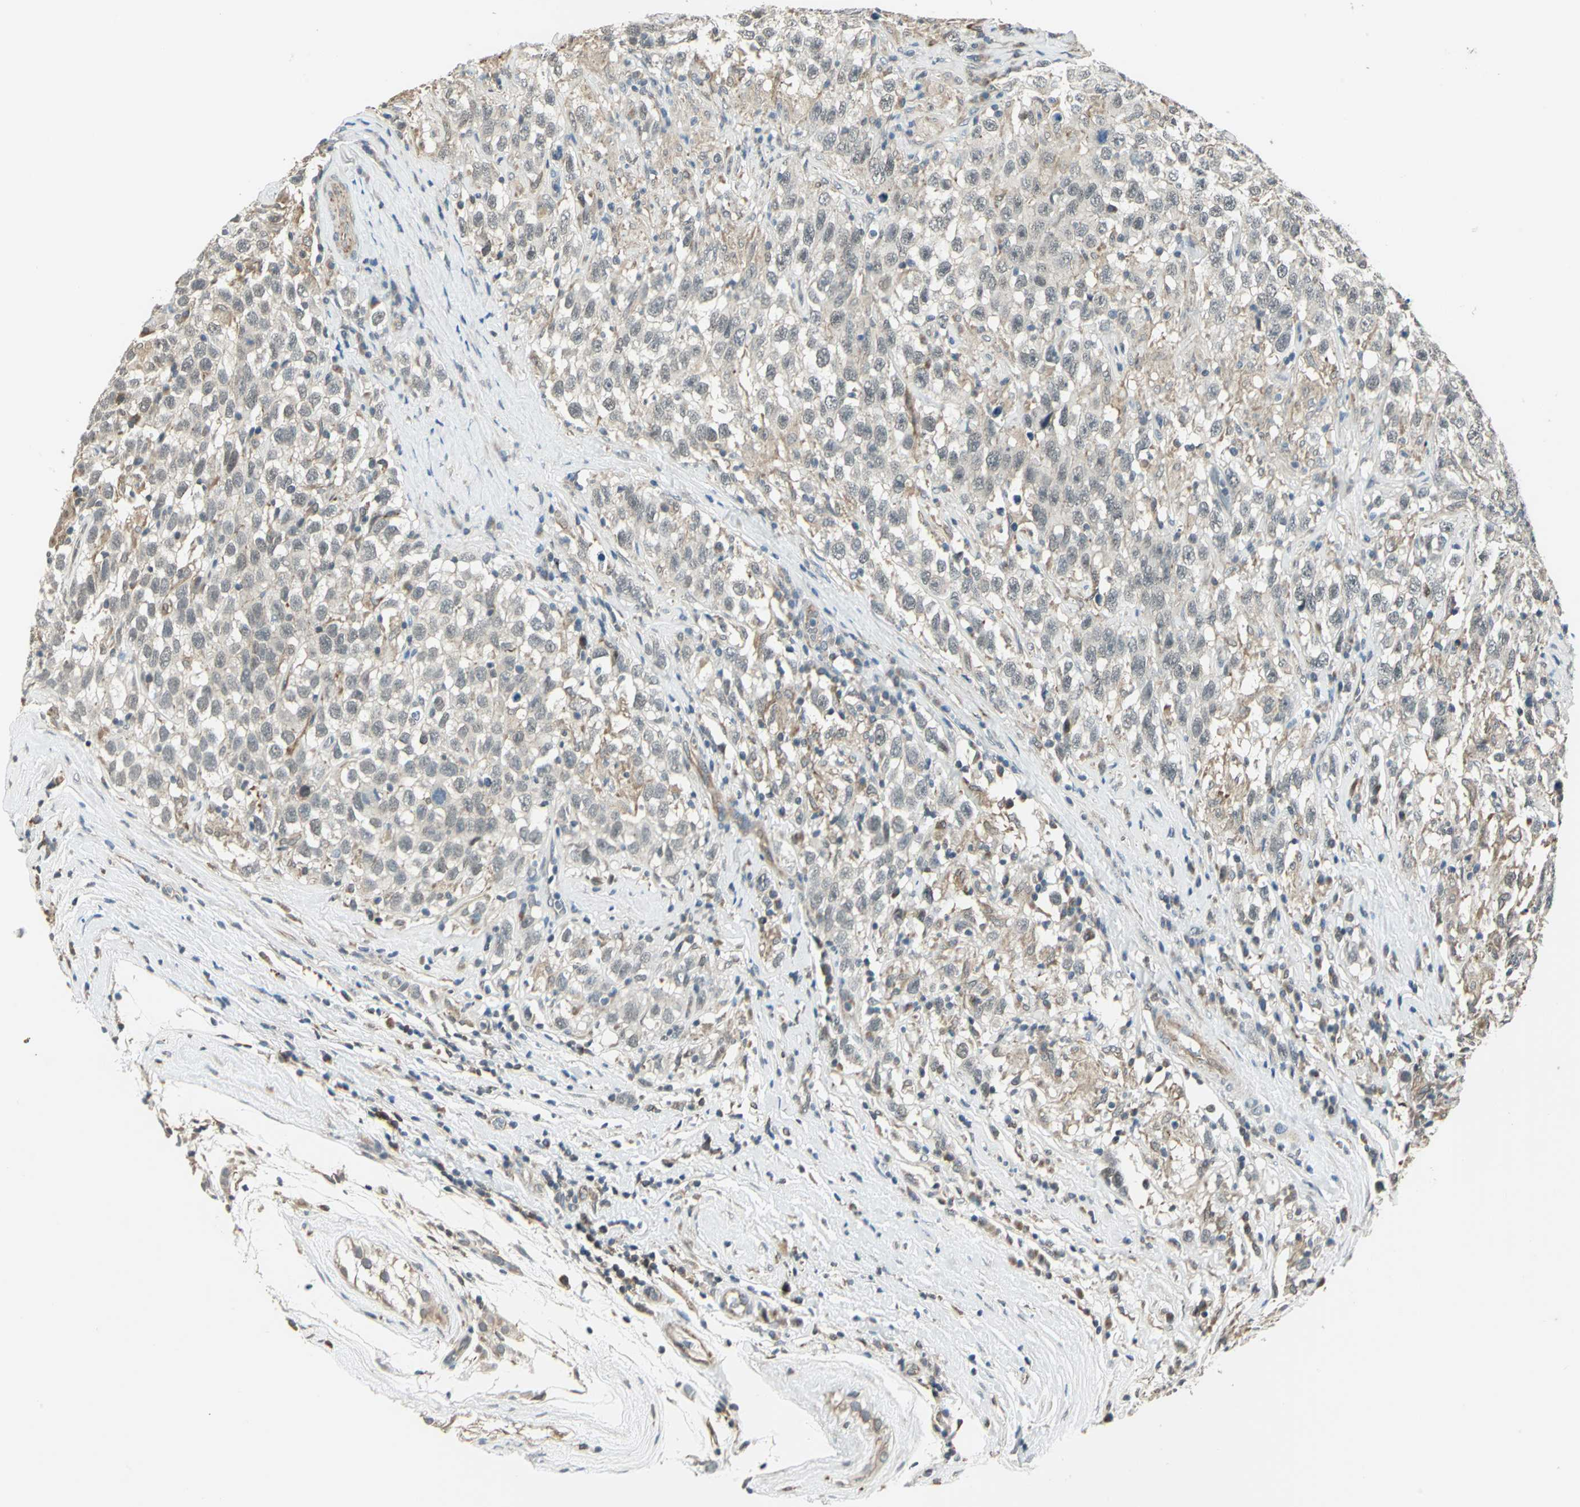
{"staining": {"intensity": "weak", "quantity": "25%-75%", "location": "cytoplasmic/membranous"}, "tissue": "testis cancer", "cell_type": "Tumor cells", "image_type": "cancer", "snomed": [{"axis": "morphology", "description": "Seminoma, NOS"}, {"axis": "topography", "description": "Testis"}], "caption": "A brown stain highlights weak cytoplasmic/membranous staining of a protein in human testis cancer tumor cells.", "gene": "PLAGL2", "patient": {"sex": "male", "age": 41}}